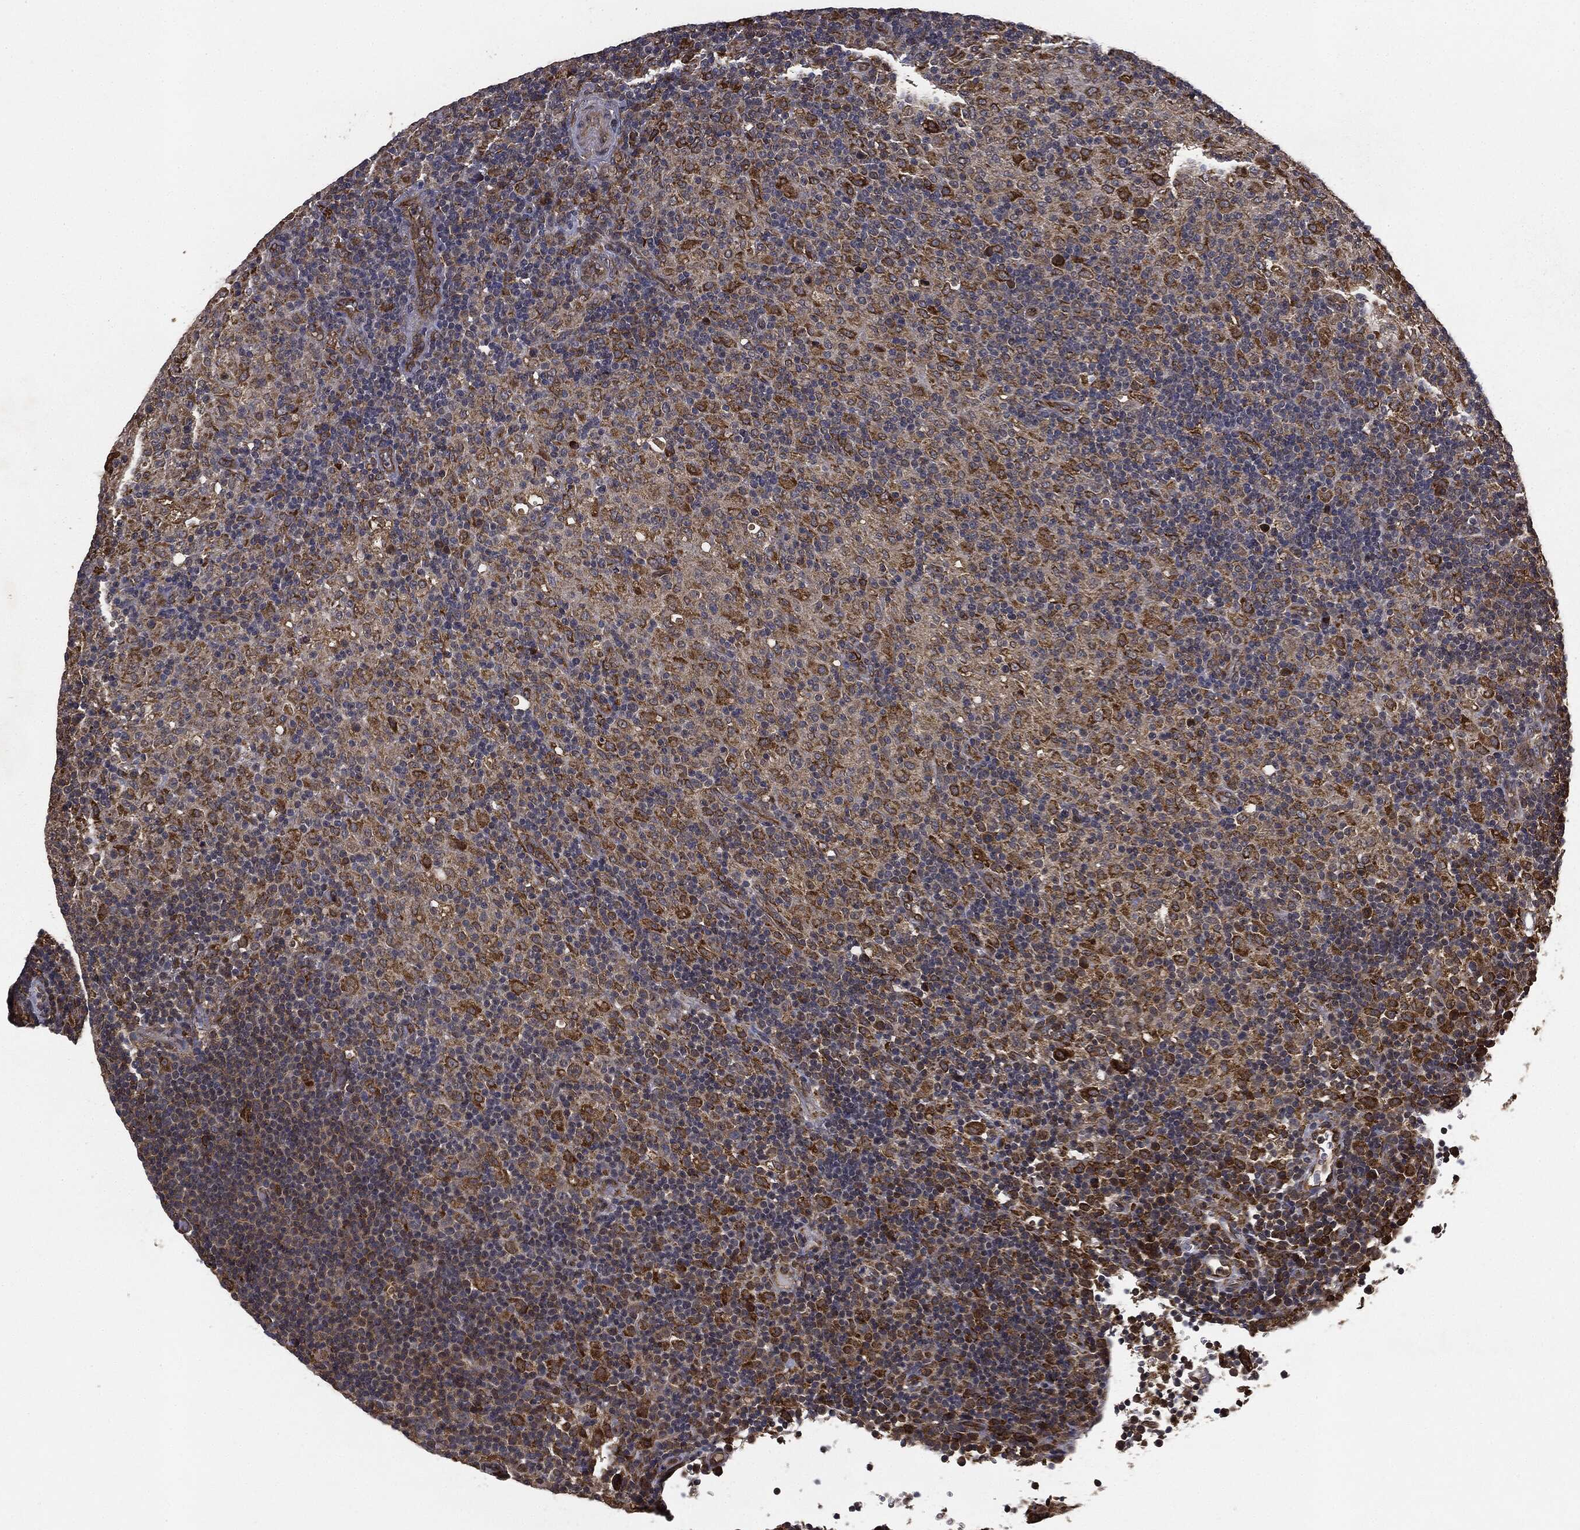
{"staining": {"intensity": "strong", "quantity": "25%-75%", "location": "cytoplasmic/membranous"}, "tissue": "lymphoma", "cell_type": "Tumor cells", "image_type": "cancer", "snomed": [{"axis": "morphology", "description": "Hodgkin's disease, NOS"}, {"axis": "topography", "description": "Lymph node"}], "caption": "A brown stain highlights strong cytoplasmic/membranous positivity of a protein in human lymphoma tumor cells. The staining was performed using DAB to visualize the protein expression in brown, while the nuclei were stained in blue with hematoxylin (Magnification: 20x).", "gene": "MIER2", "patient": {"sex": "male", "age": 70}}